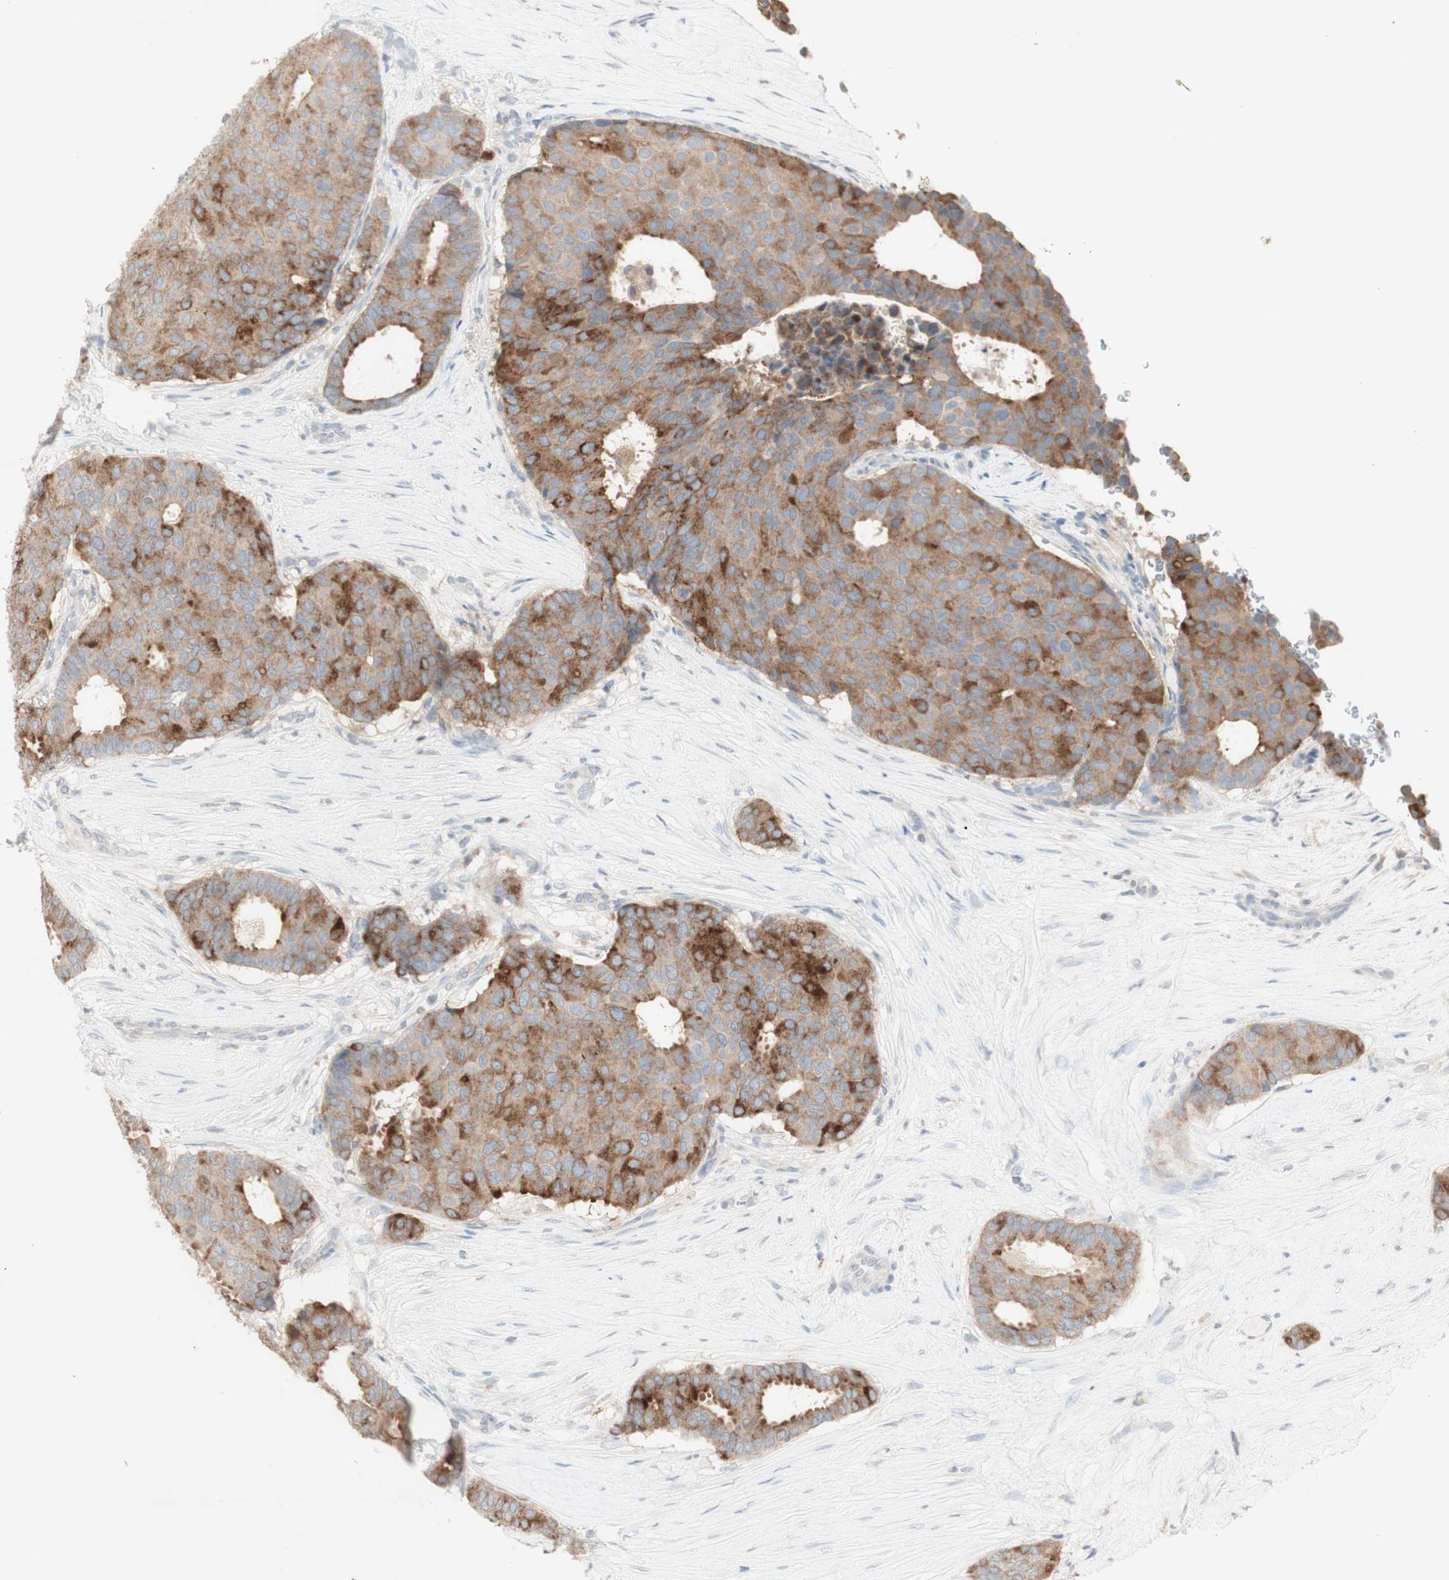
{"staining": {"intensity": "moderate", "quantity": "25%-75%", "location": "cytoplasmic/membranous"}, "tissue": "breast cancer", "cell_type": "Tumor cells", "image_type": "cancer", "snomed": [{"axis": "morphology", "description": "Duct carcinoma"}, {"axis": "topography", "description": "Breast"}], "caption": "Breast infiltrating ductal carcinoma stained with a protein marker displays moderate staining in tumor cells.", "gene": "ATP6V1B1", "patient": {"sex": "female", "age": 75}}